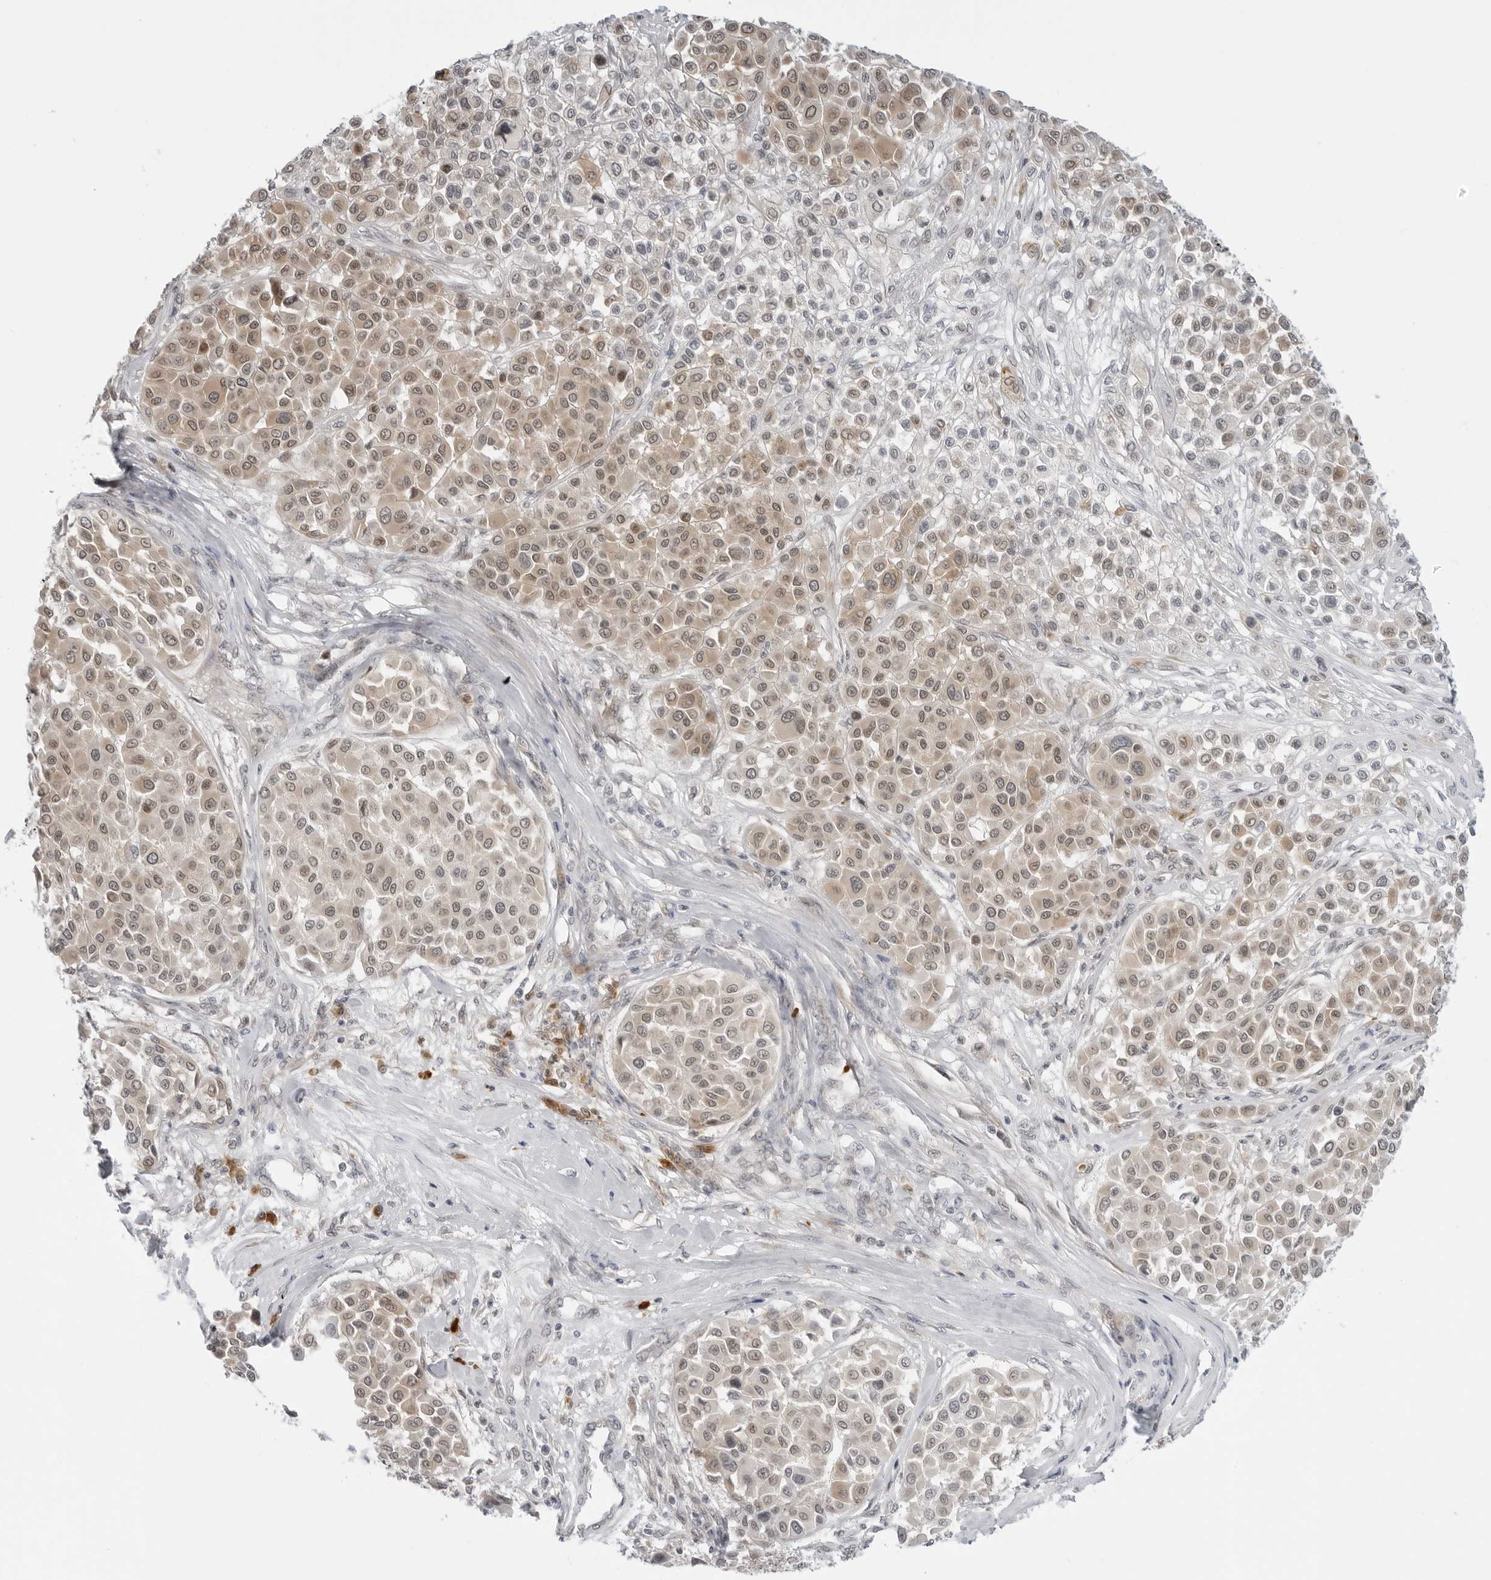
{"staining": {"intensity": "weak", "quantity": ">75%", "location": "nuclear"}, "tissue": "melanoma", "cell_type": "Tumor cells", "image_type": "cancer", "snomed": [{"axis": "morphology", "description": "Malignant melanoma, Metastatic site"}, {"axis": "topography", "description": "Soft tissue"}], "caption": "Immunohistochemical staining of human melanoma demonstrates weak nuclear protein positivity in about >75% of tumor cells.", "gene": "SUGCT", "patient": {"sex": "male", "age": 41}}